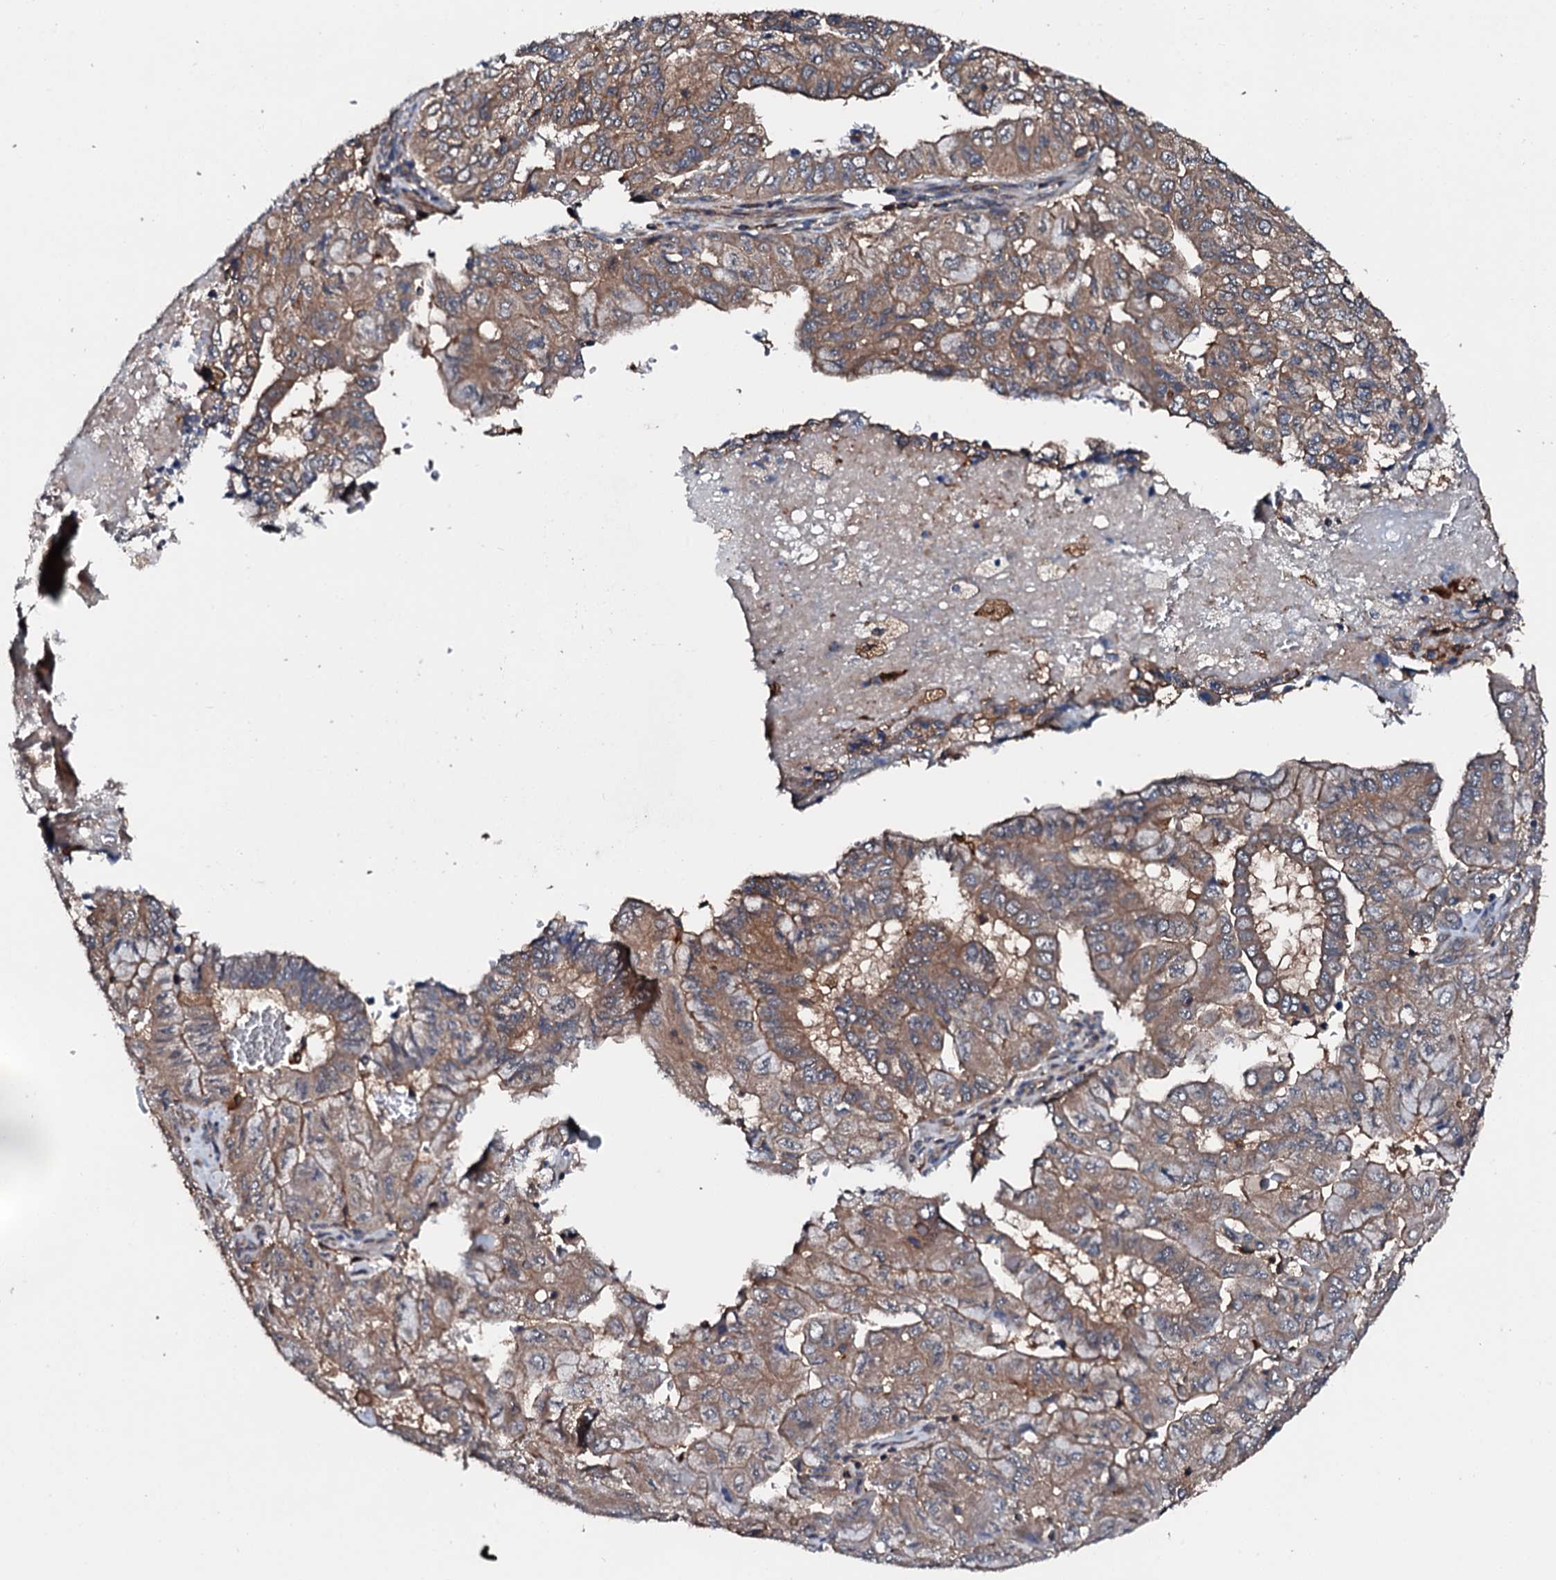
{"staining": {"intensity": "moderate", "quantity": ">75%", "location": "cytoplasmic/membranous"}, "tissue": "pancreatic cancer", "cell_type": "Tumor cells", "image_type": "cancer", "snomed": [{"axis": "morphology", "description": "Adenocarcinoma, NOS"}, {"axis": "topography", "description": "Pancreas"}], "caption": "The photomicrograph shows immunohistochemical staining of pancreatic cancer. There is moderate cytoplasmic/membranous positivity is appreciated in about >75% of tumor cells.", "gene": "FGD4", "patient": {"sex": "male", "age": 51}}